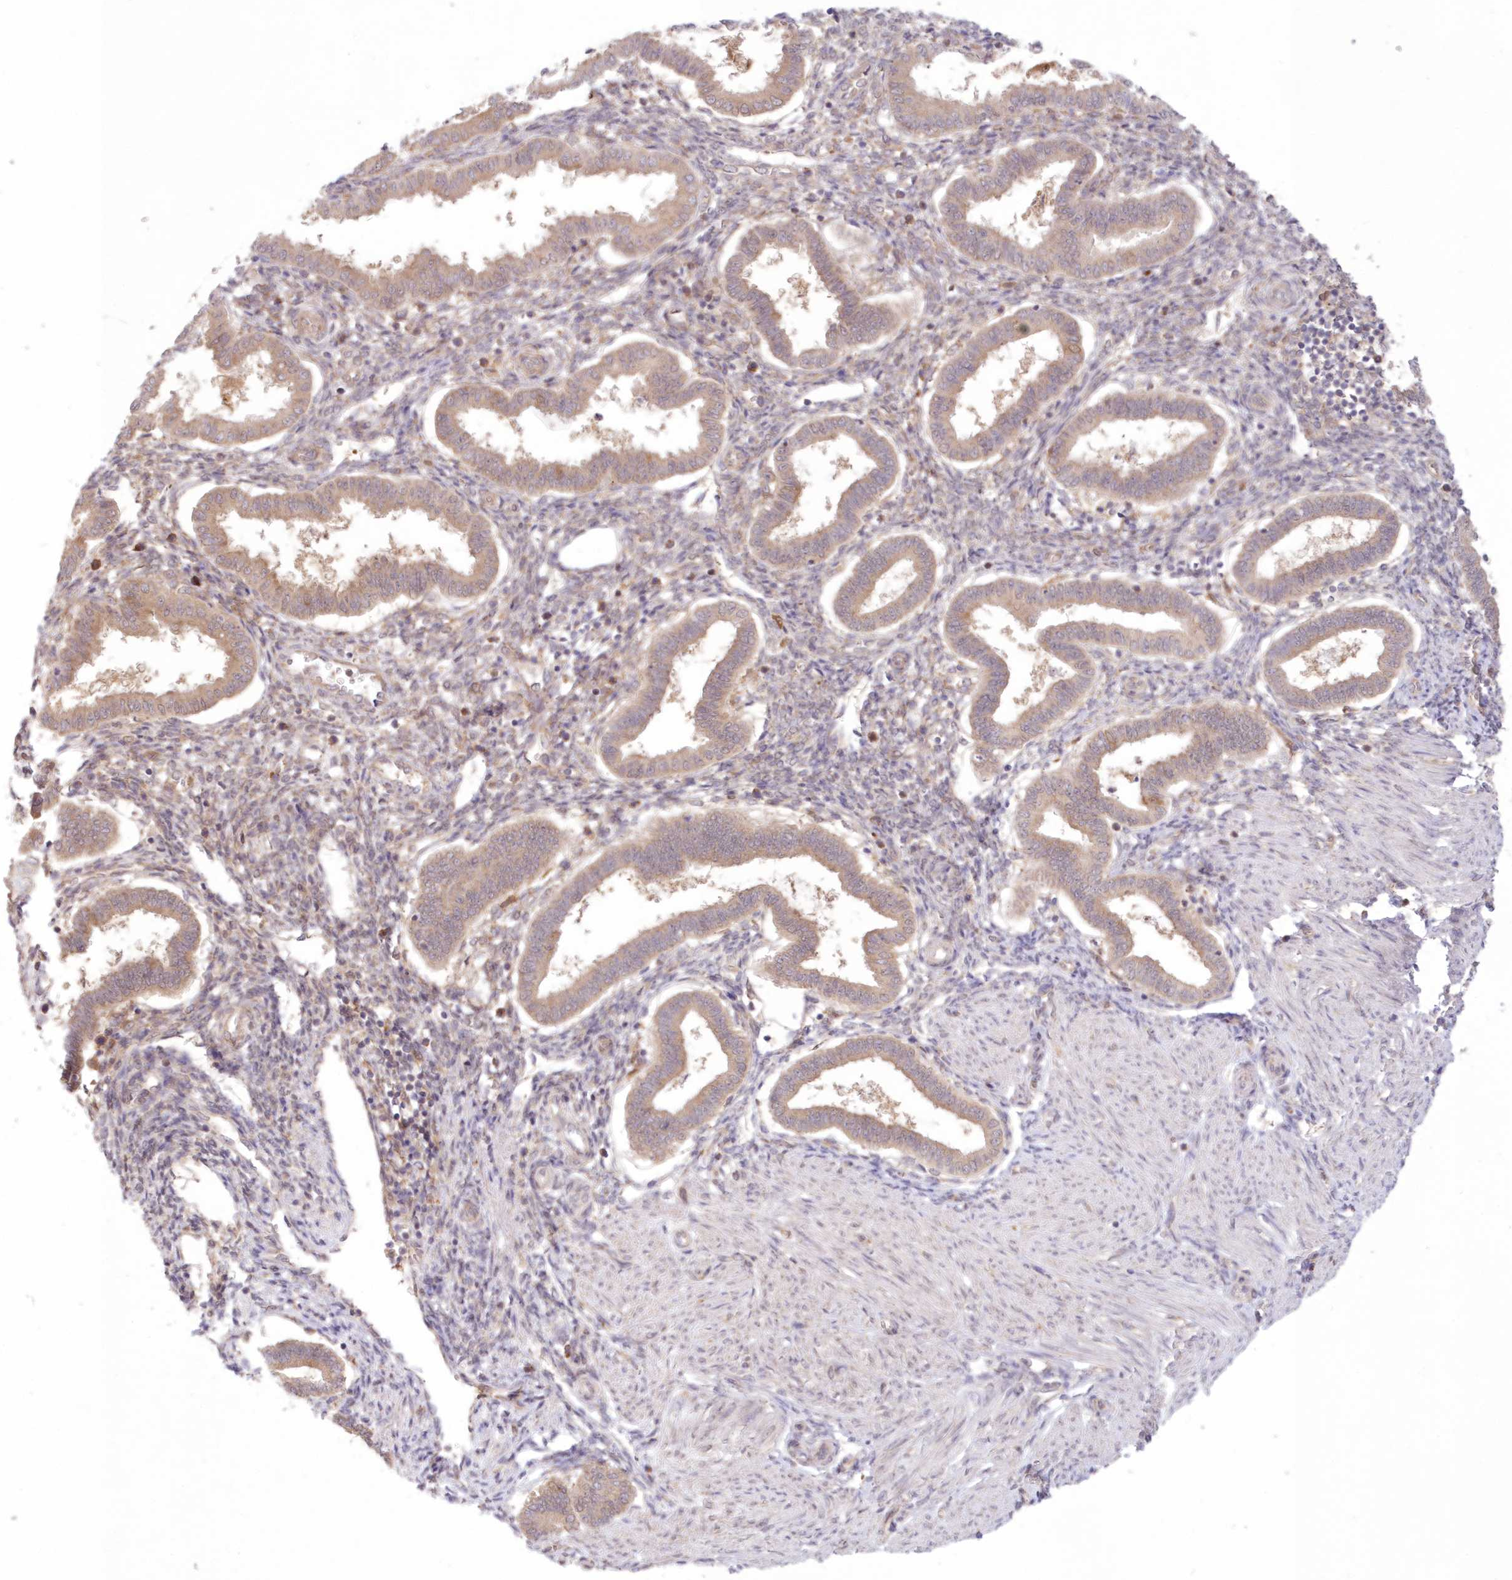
{"staining": {"intensity": "moderate", "quantity": ">75%", "location": "cytoplasmic/membranous"}, "tissue": "endometrium", "cell_type": "Cells in endometrial stroma", "image_type": "normal", "snomed": [{"axis": "morphology", "description": "Normal tissue, NOS"}, {"axis": "topography", "description": "Endometrium"}], "caption": "High-power microscopy captured an immunohistochemistry micrograph of benign endometrium, revealing moderate cytoplasmic/membranous positivity in approximately >75% of cells in endometrial stroma.", "gene": "RNPEP", "patient": {"sex": "female", "age": 24}}